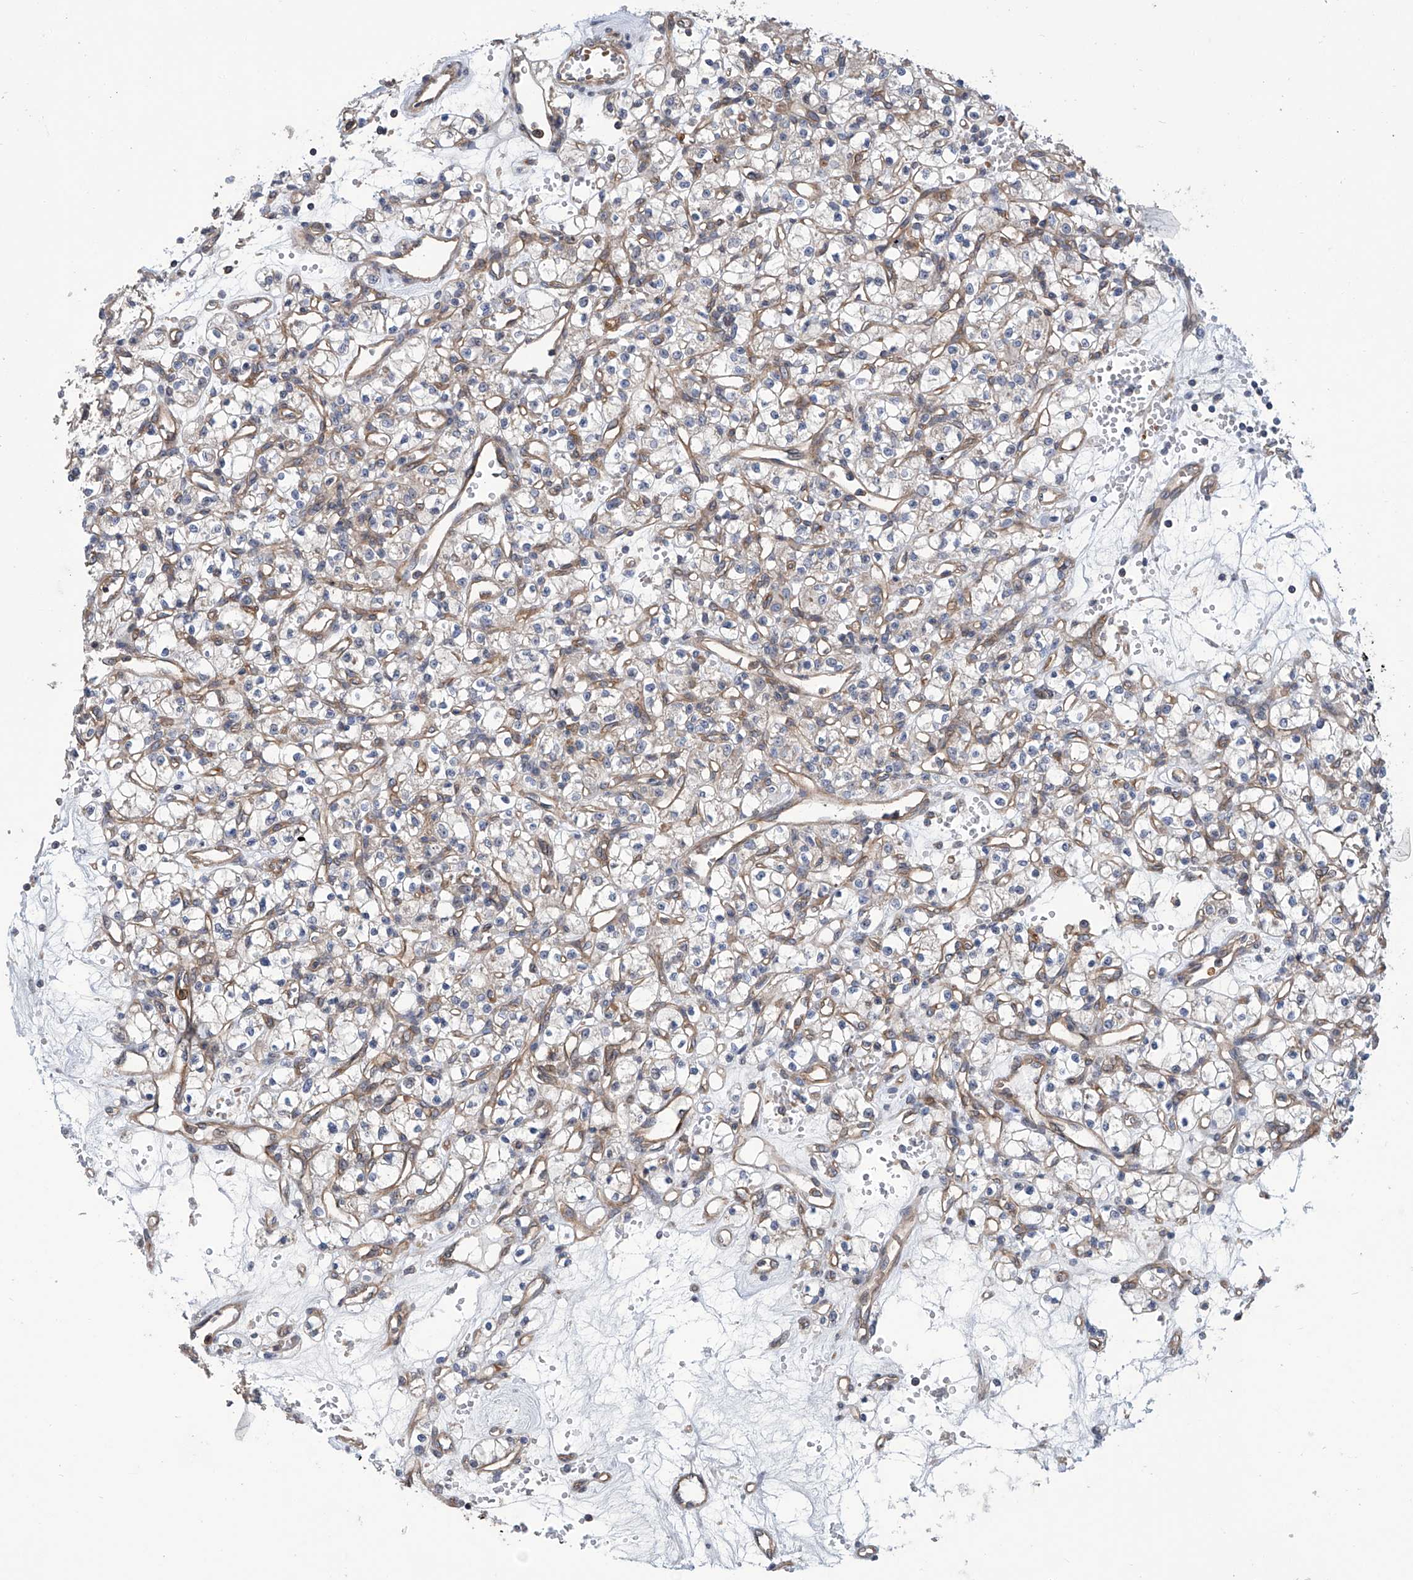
{"staining": {"intensity": "weak", "quantity": "<25%", "location": "cytoplasmic/membranous"}, "tissue": "renal cancer", "cell_type": "Tumor cells", "image_type": "cancer", "snomed": [{"axis": "morphology", "description": "Adenocarcinoma, NOS"}, {"axis": "topography", "description": "Kidney"}], "caption": "This is an immunohistochemistry photomicrograph of human renal adenocarcinoma. There is no positivity in tumor cells.", "gene": "EIF2D", "patient": {"sex": "female", "age": 59}}